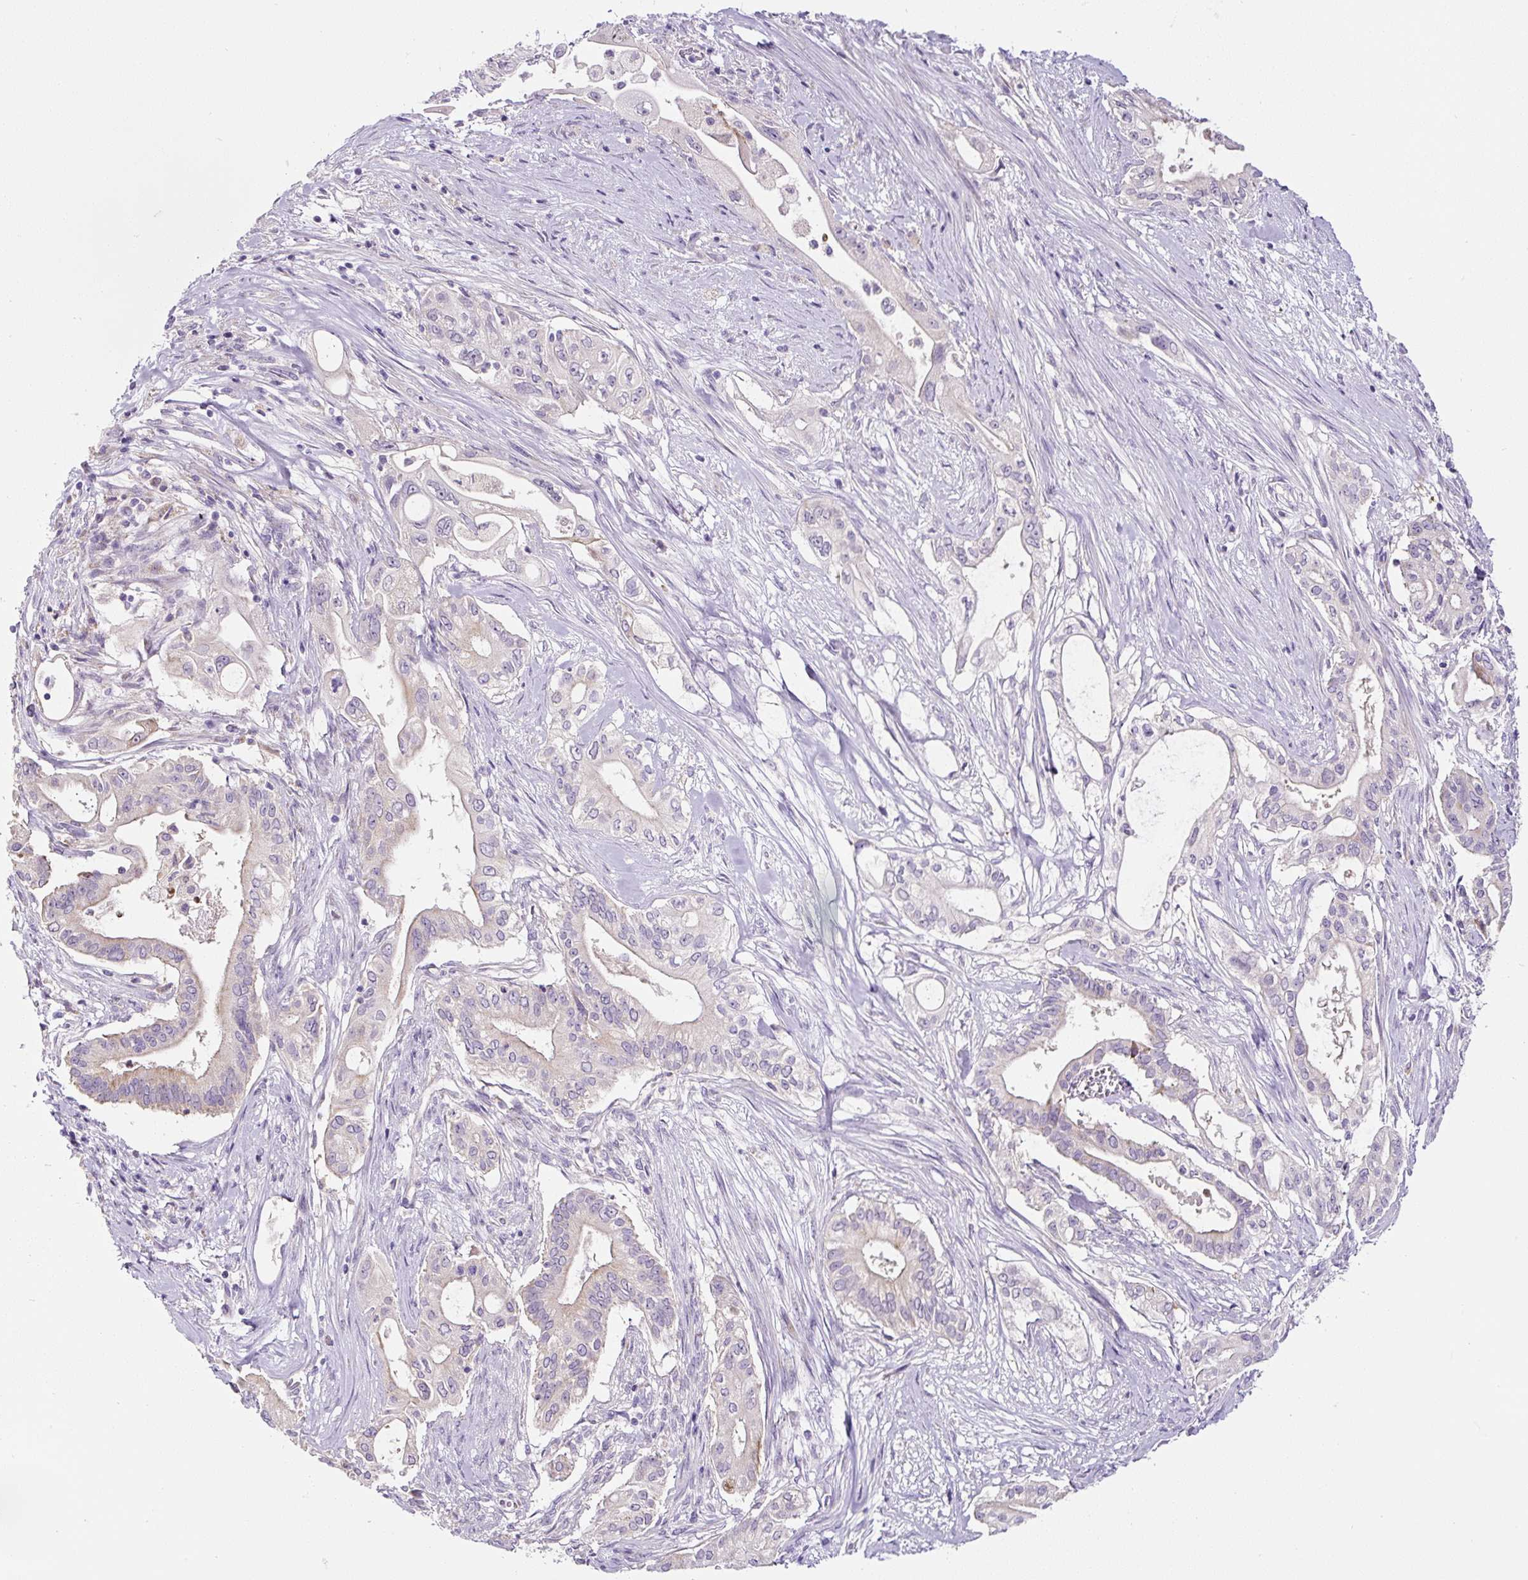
{"staining": {"intensity": "negative", "quantity": "none", "location": "none"}, "tissue": "pancreatic cancer", "cell_type": "Tumor cells", "image_type": "cancer", "snomed": [{"axis": "morphology", "description": "Adenocarcinoma, NOS"}, {"axis": "topography", "description": "Pancreas"}], "caption": "Pancreatic cancer (adenocarcinoma) was stained to show a protein in brown. There is no significant staining in tumor cells. (DAB (3,3'-diaminobenzidine) immunohistochemistry (IHC) visualized using brightfield microscopy, high magnification).", "gene": "HPS4", "patient": {"sex": "female", "age": 68}}